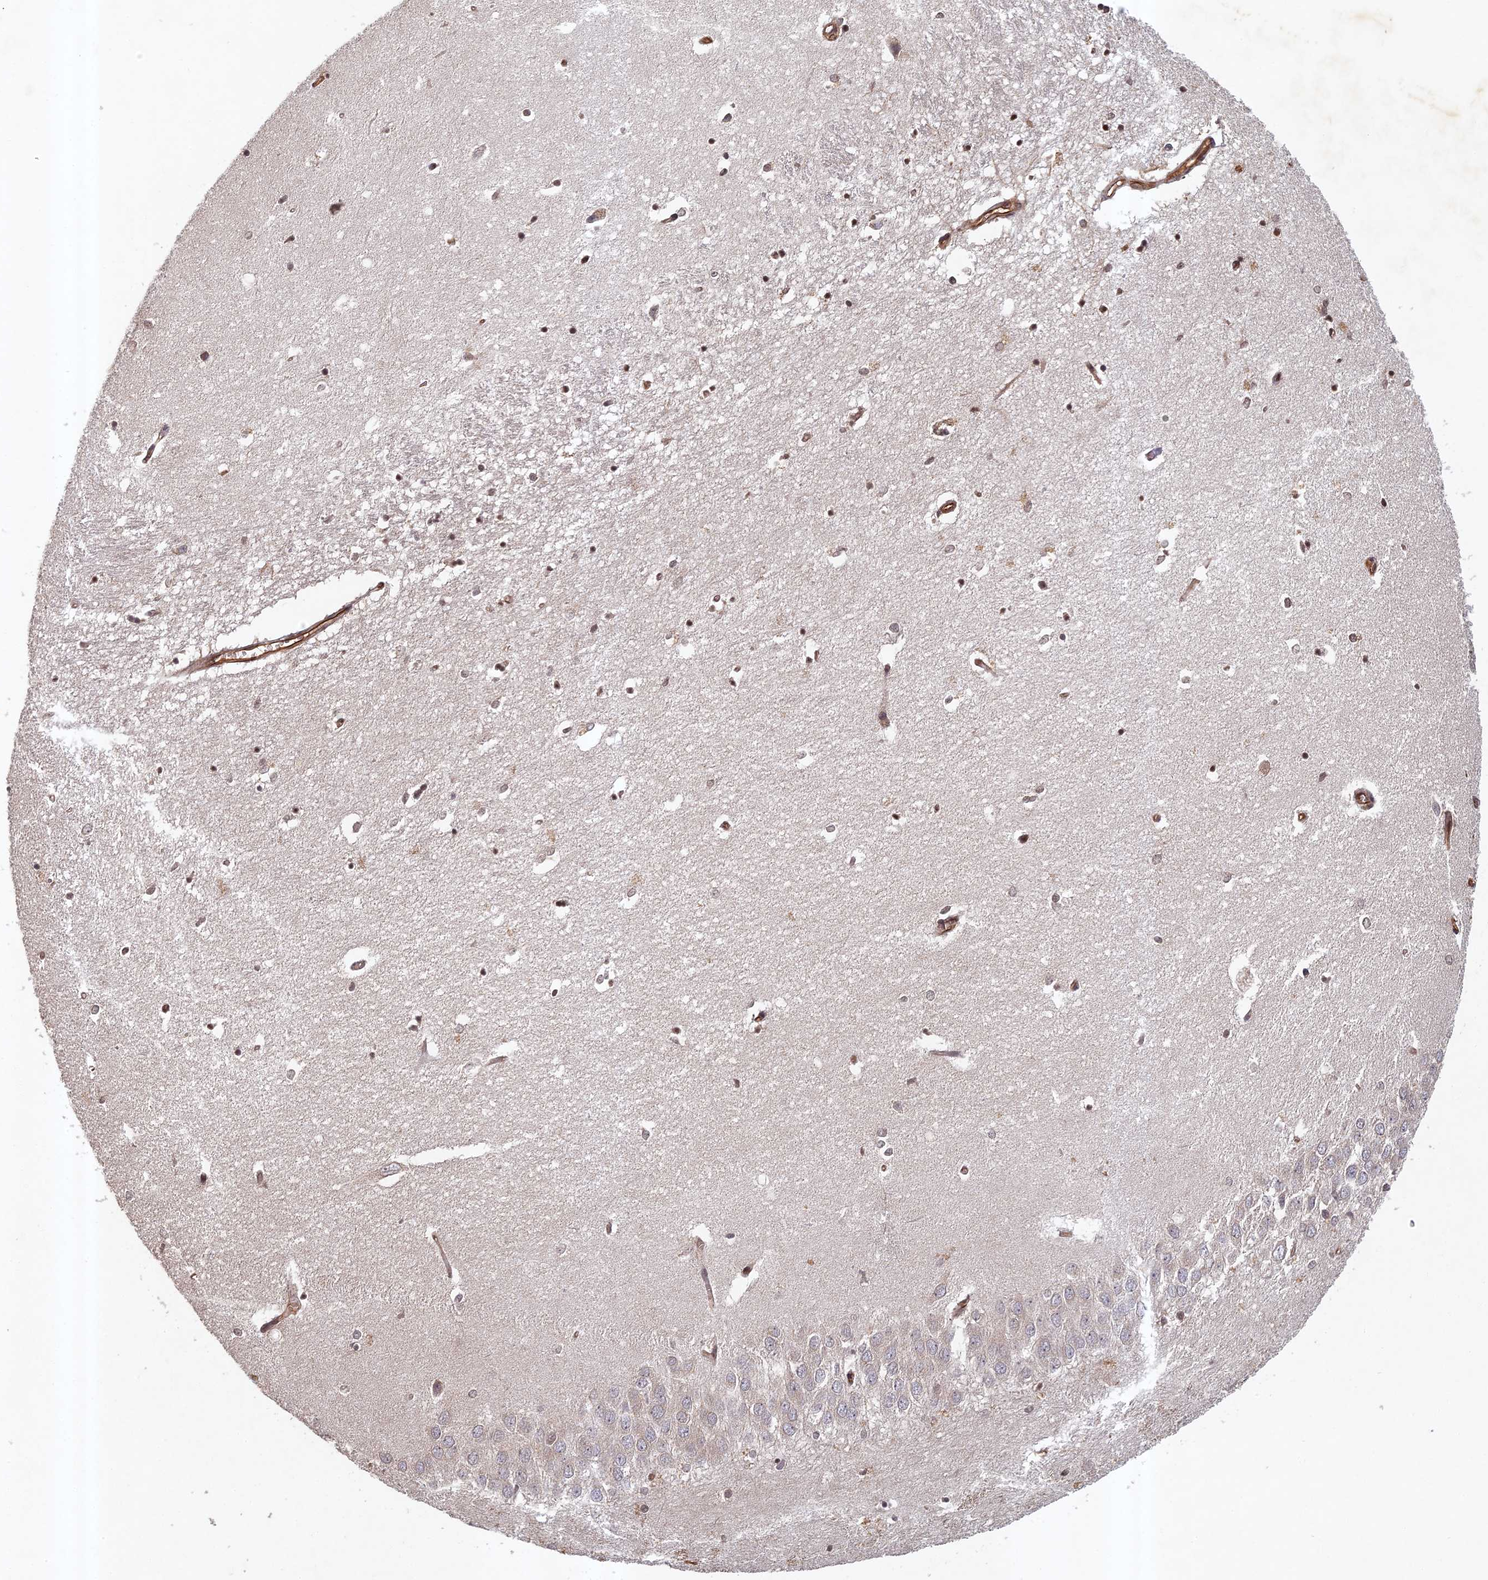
{"staining": {"intensity": "moderate", "quantity": "25%-75%", "location": "cytoplasmic/membranous,nuclear"}, "tissue": "hippocampus", "cell_type": "Glial cells", "image_type": "normal", "snomed": [{"axis": "morphology", "description": "Normal tissue, NOS"}, {"axis": "topography", "description": "Hippocampus"}], "caption": "Immunohistochemical staining of unremarkable hippocampus exhibits medium levels of moderate cytoplasmic/membranous,nuclear staining in approximately 25%-75% of glial cells. (DAB (3,3'-diaminobenzidine) IHC, brown staining for protein, blue staining for nuclei).", "gene": "ABCB10", "patient": {"sex": "female", "age": 64}}